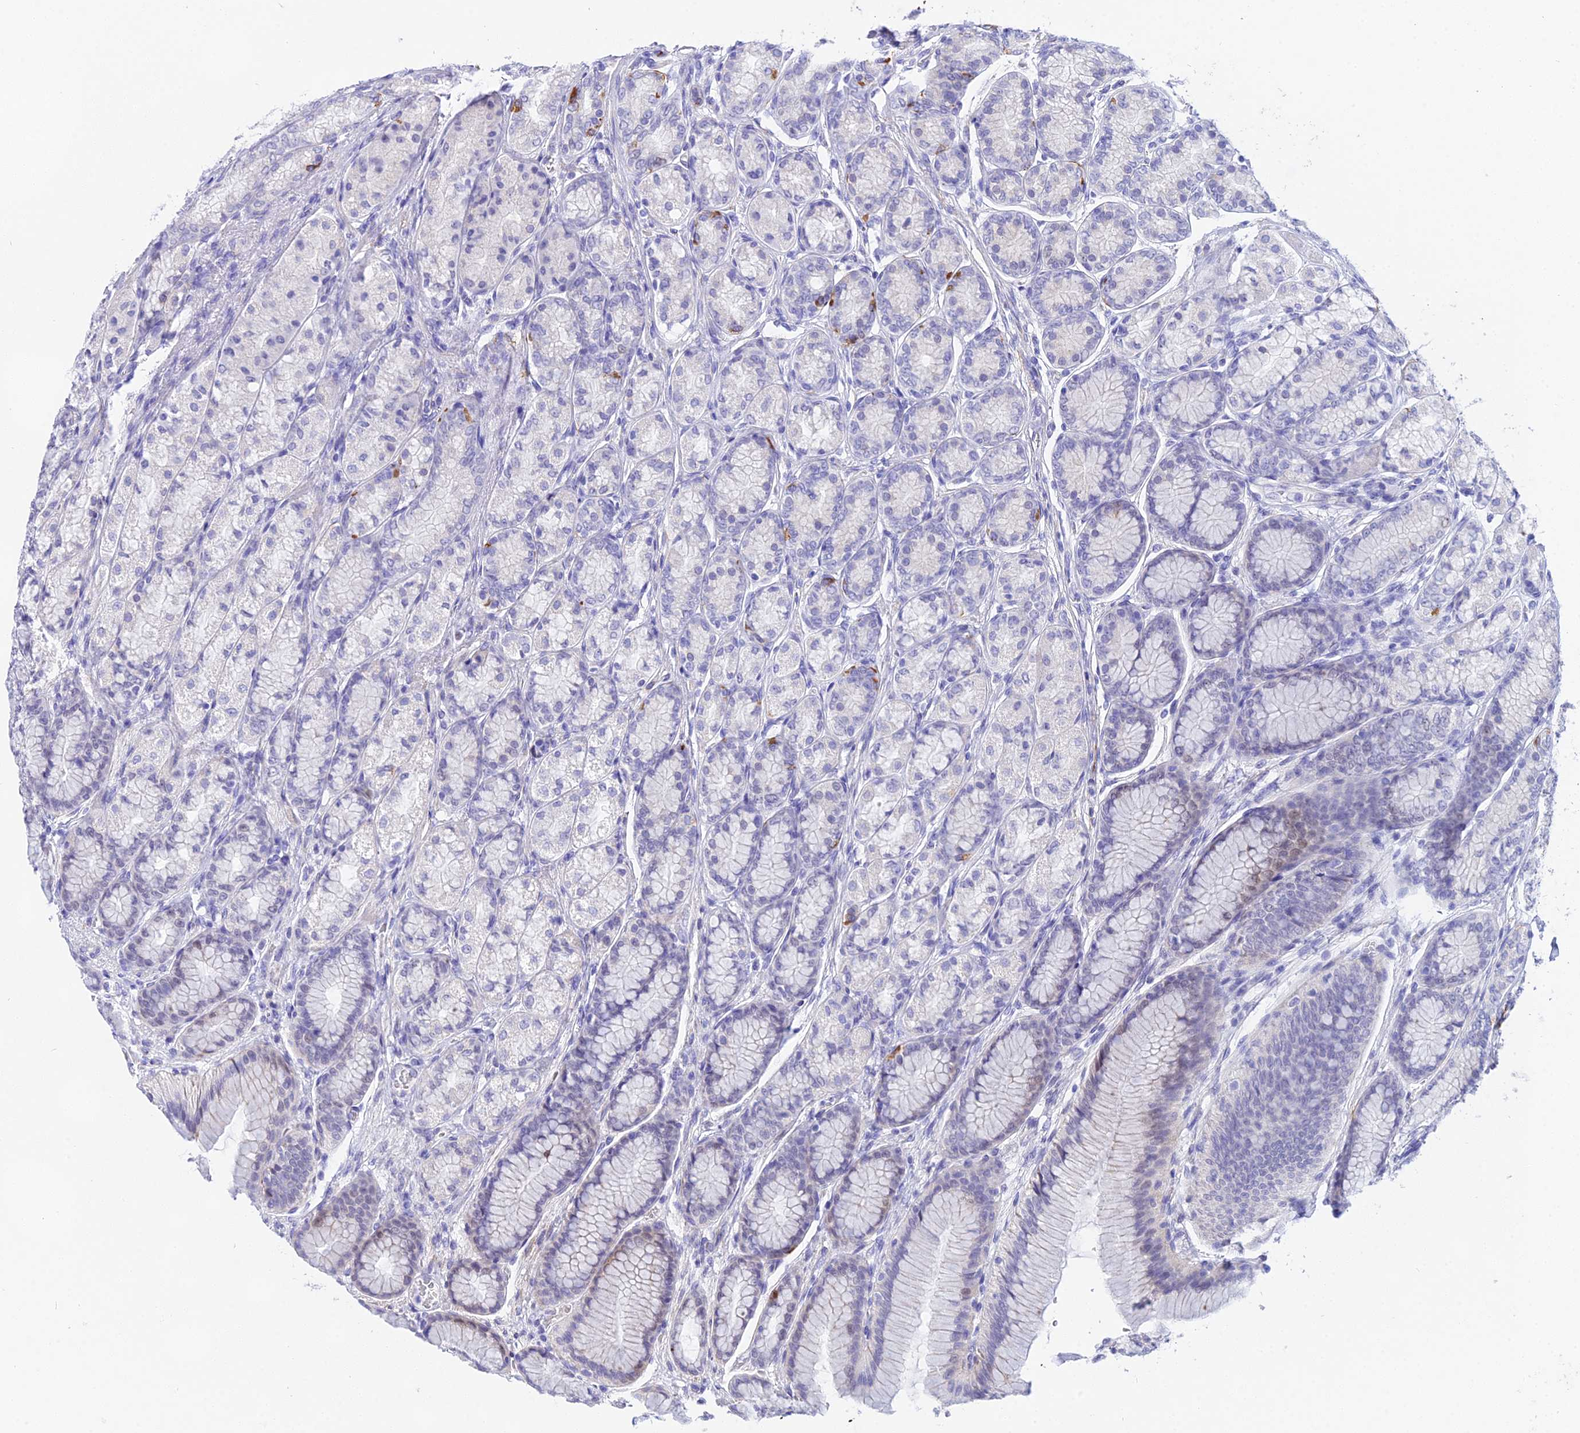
{"staining": {"intensity": "moderate", "quantity": "<25%", "location": "cytoplasmic/membranous"}, "tissue": "stomach", "cell_type": "Glandular cells", "image_type": "normal", "snomed": [{"axis": "morphology", "description": "Normal tissue, NOS"}, {"axis": "morphology", "description": "Adenocarcinoma, NOS"}, {"axis": "morphology", "description": "Adenocarcinoma, High grade"}, {"axis": "topography", "description": "Stomach, upper"}, {"axis": "topography", "description": "Stomach"}], "caption": "A brown stain highlights moderate cytoplasmic/membranous positivity of a protein in glandular cells of normal human stomach.", "gene": "DEFB107A", "patient": {"sex": "female", "age": 65}}